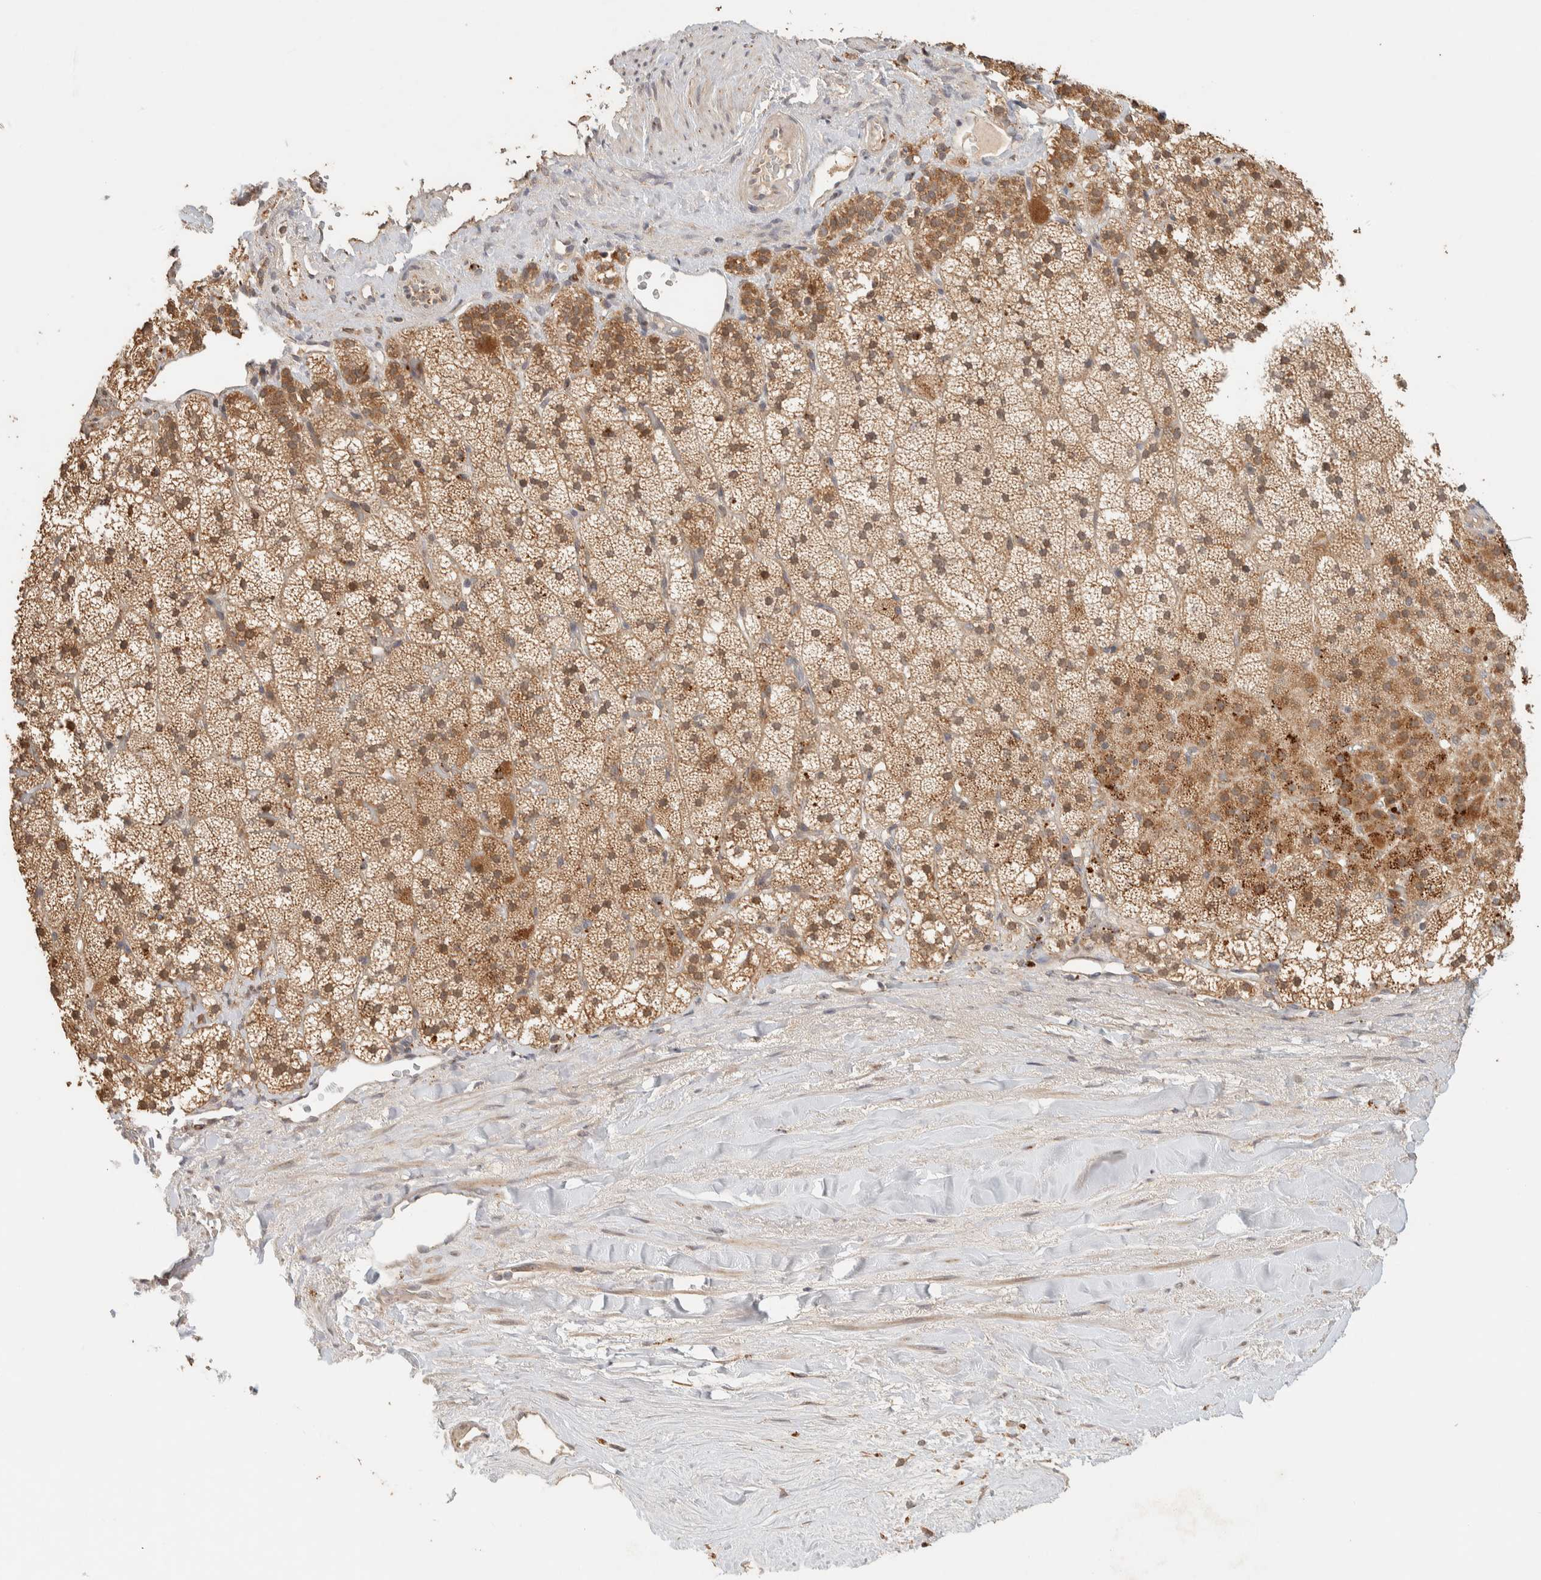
{"staining": {"intensity": "moderate", "quantity": ">75%", "location": "cytoplasmic/membranous"}, "tissue": "adrenal gland", "cell_type": "Glandular cells", "image_type": "normal", "snomed": [{"axis": "morphology", "description": "Normal tissue, NOS"}, {"axis": "topography", "description": "Adrenal gland"}], "caption": "High-magnification brightfield microscopy of normal adrenal gland stained with DAB (3,3'-diaminobenzidine) (brown) and counterstained with hematoxylin (blue). glandular cells exhibit moderate cytoplasmic/membranous expression is present in about>75% of cells.", "gene": "ITPA", "patient": {"sex": "male", "age": 35}}